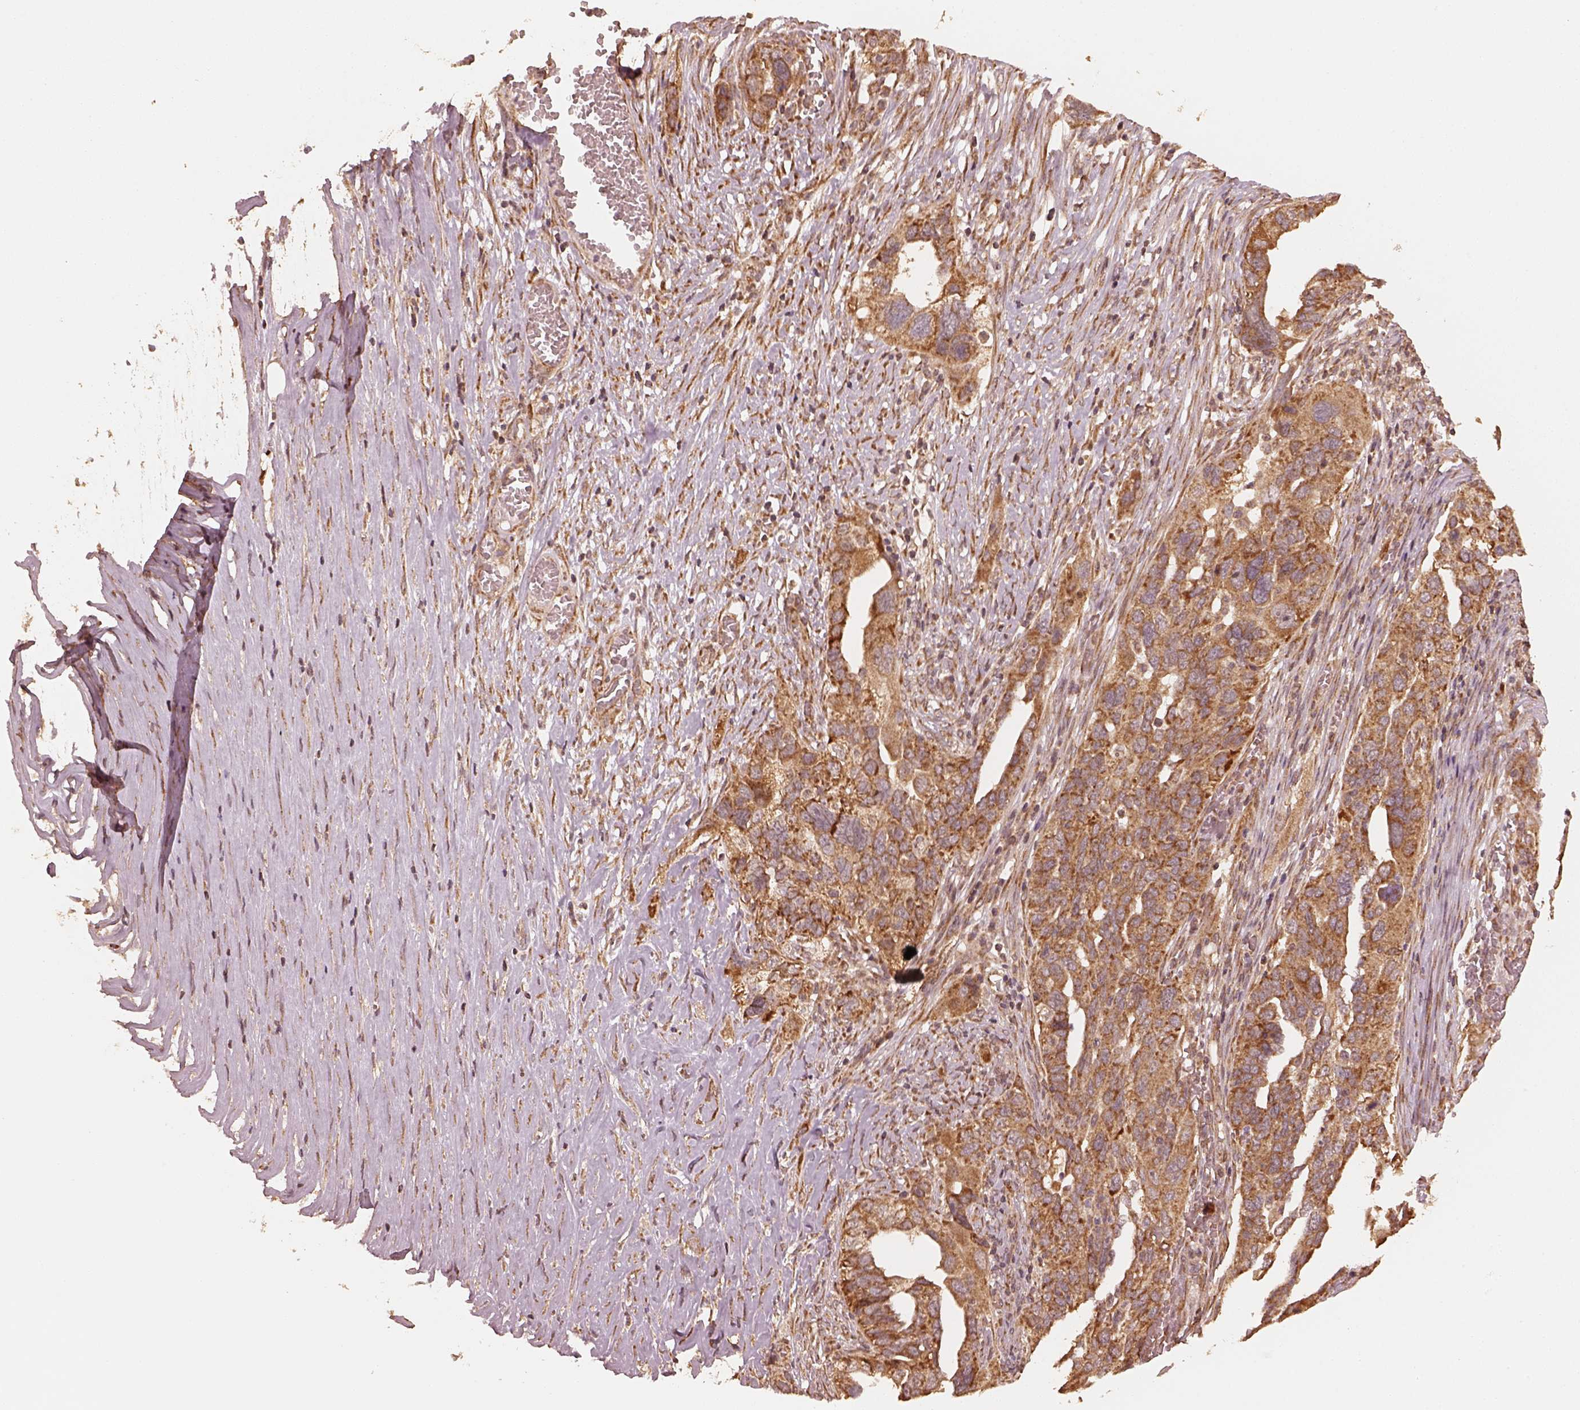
{"staining": {"intensity": "strong", "quantity": ">75%", "location": "cytoplasmic/membranous"}, "tissue": "ovarian cancer", "cell_type": "Tumor cells", "image_type": "cancer", "snomed": [{"axis": "morphology", "description": "Carcinoma, endometroid"}, {"axis": "topography", "description": "Soft tissue"}, {"axis": "topography", "description": "Ovary"}], "caption": "The photomicrograph exhibits a brown stain indicating the presence of a protein in the cytoplasmic/membranous of tumor cells in ovarian endometroid carcinoma.", "gene": "DNAJC25", "patient": {"sex": "female", "age": 52}}